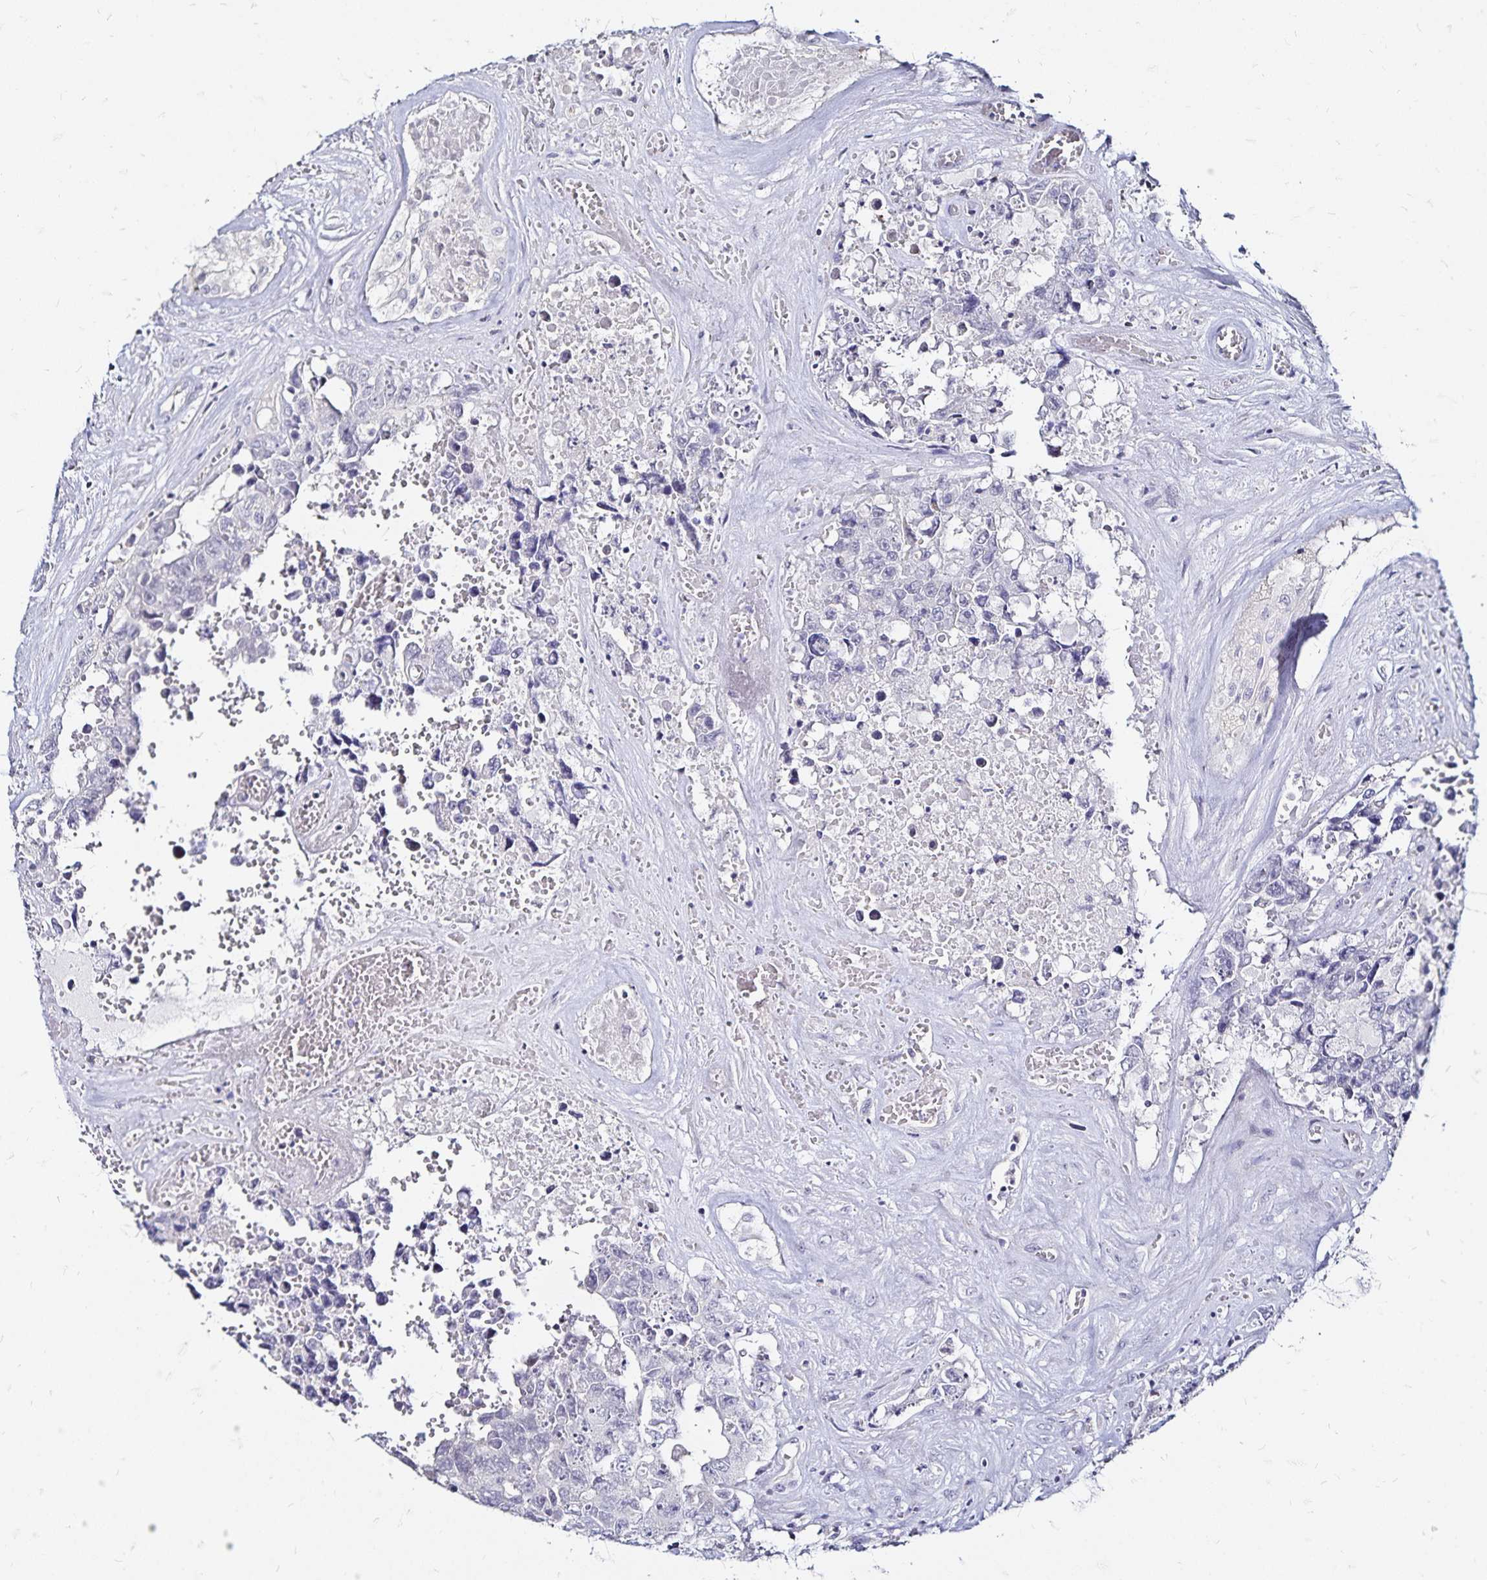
{"staining": {"intensity": "negative", "quantity": "none", "location": "none"}, "tissue": "testis cancer", "cell_type": "Tumor cells", "image_type": "cancer", "snomed": [{"axis": "morphology", "description": "Normal tissue, NOS"}, {"axis": "morphology", "description": "Carcinoma, Embryonal, NOS"}, {"axis": "topography", "description": "Testis"}, {"axis": "topography", "description": "Epididymis"}], "caption": "Tumor cells are negative for brown protein staining in embryonal carcinoma (testis).", "gene": "SLC5A1", "patient": {"sex": "male", "age": 25}}